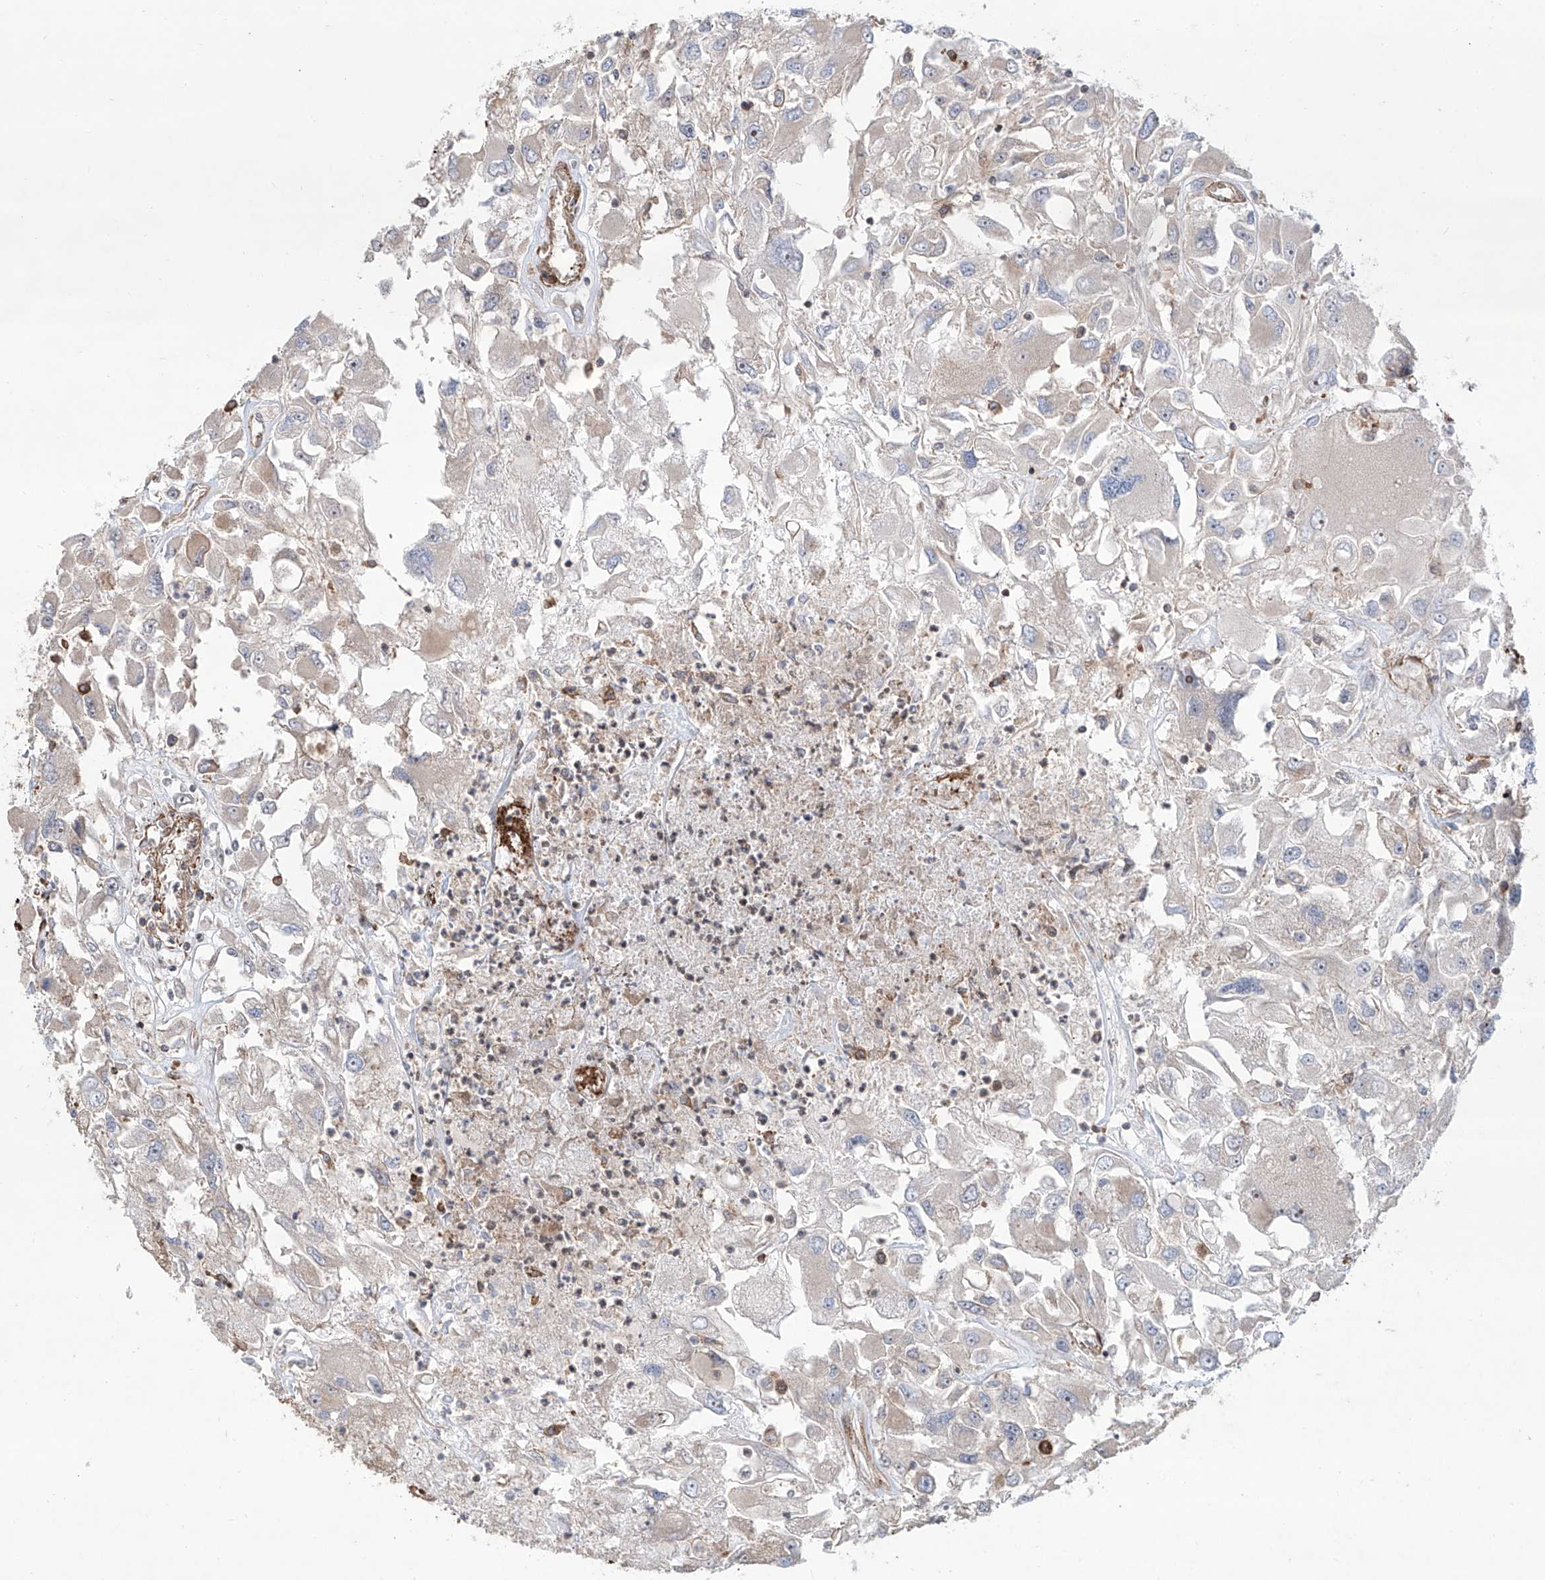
{"staining": {"intensity": "negative", "quantity": "none", "location": "none"}, "tissue": "renal cancer", "cell_type": "Tumor cells", "image_type": "cancer", "snomed": [{"axis": "morphology", "description": "Adenocarcinoma, NOS"}, {"axis": "topography", "description": "Kidney"}], "caption": "This is a photomicrograph of immunohistochemistry (IHC) staining of adenocarcinoma (renal), which shows no staining in tumor cells.", "gene": "APAF1", "patient": {"sex": "female", "age": 52}}